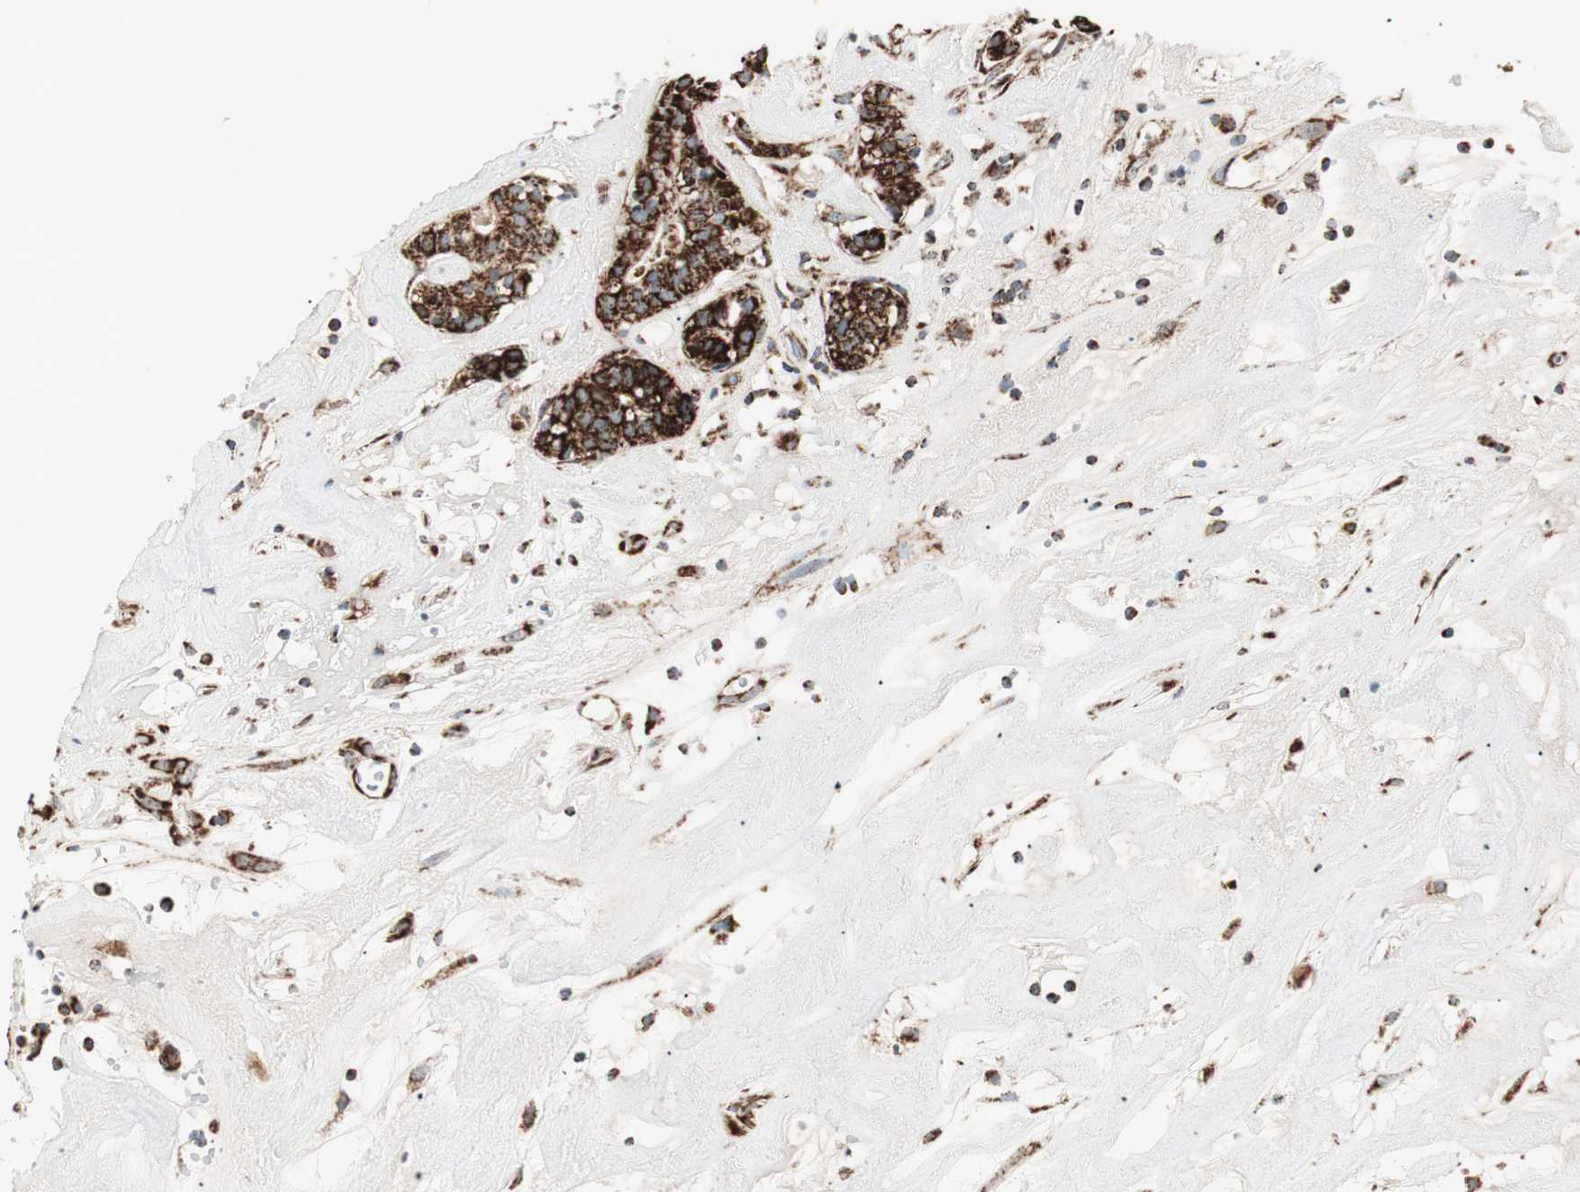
{"staining": {"intensity": "strong", "quantity": ">75%", "location": "cytoplasmic/membranous"}, "tissue": "head and neck cancer", "cell_type": "Tumor cells", "image_type": "cancer", "snomed": [{"axis": "morphology", "description": "Adenocarcinoma, NOS"}, {"axis": "topography", "description": "Salivary gland"}, {"axis": "topography", "description": "Head-Neck"}], "caption": "A brown stain labels strong cytoplasmic/membranous staining of a protein in head and neck adenocarcinoma tumor cells.", "gene": "TOMM22", "patient": {"sex": "female", "age": 65}}